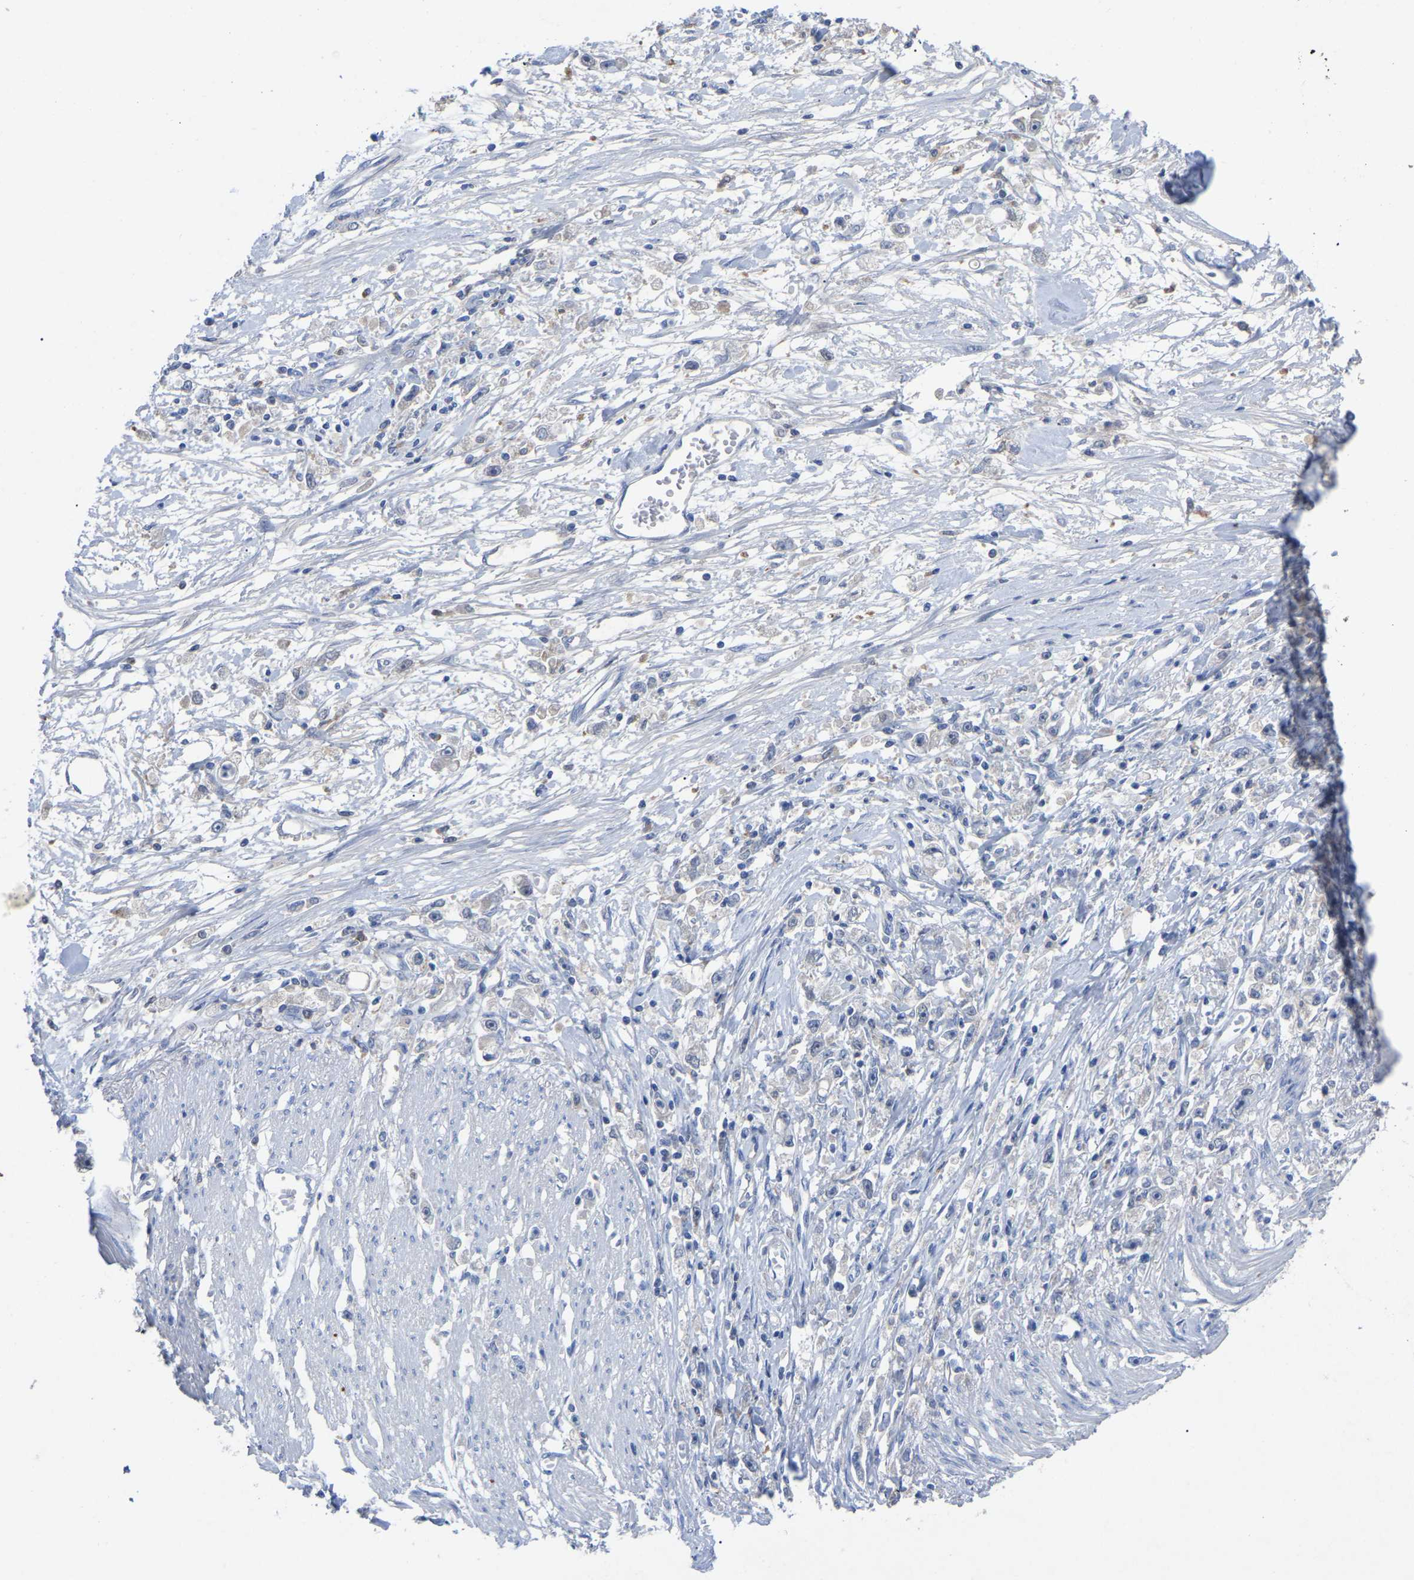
{"staining": {"intensity": "negative", "quantity": "none", "location": "none"}, "tissue": "stomach cancer", "cell_type": "Tumor cells", "image_type": "cancer", "snomed": [{"axis": "morphology", "description": "Adenocarcinoma, NOS"}, {"axis": "topography", "description": "Stomach"}], "caption": "IHC photomicrograph of neoplastic tissue: adenocarcinoma (stomach) stained with DAB shows no significant protein positivity in tumor cells.", "gene": "SMPD2", "patient": {"sex": "female", "age": 59}}